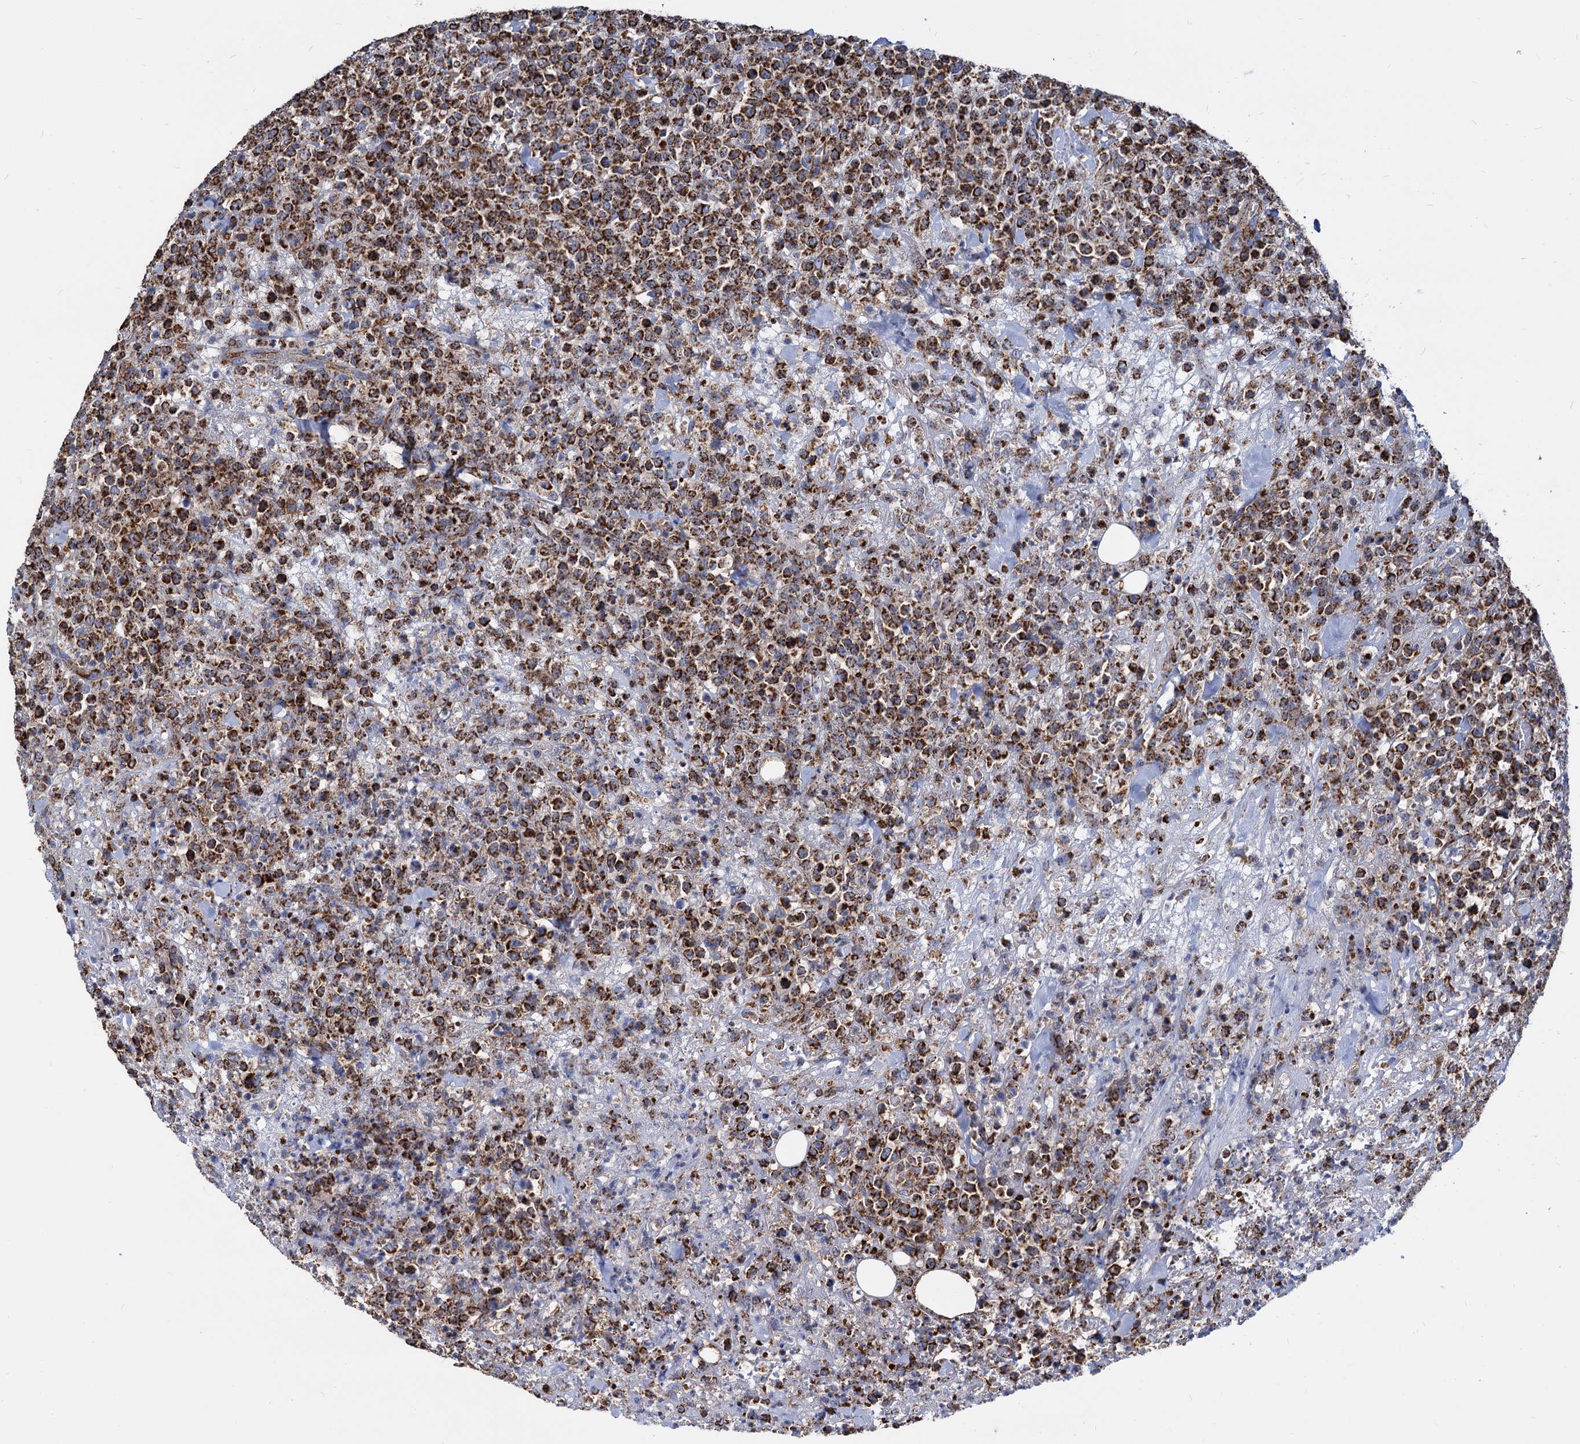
{"staining": {"intensity": "strong", "quantity": ">75%", "location": "cytoplasmic/membranous"}, "tissue": "lymphoma", "cell_type": "Tumor cells", "image_type": "cancer", "snomed": [{"axis": "morphology", "description": "Malignant lymphoma, non-Hodgkin's type, High grade"}, {"axis": "topography", "description": "Colon"}], "caption": "Immunohistochemical staining of malignant lymphoma, non-Hodgkin's type (high-grade) shows strong cytoplasmic/membranous protein positivity in approximately >75% of tumor cells.", "gene": "TIMM10", "patient": {"sex": "female", "age": 53}}